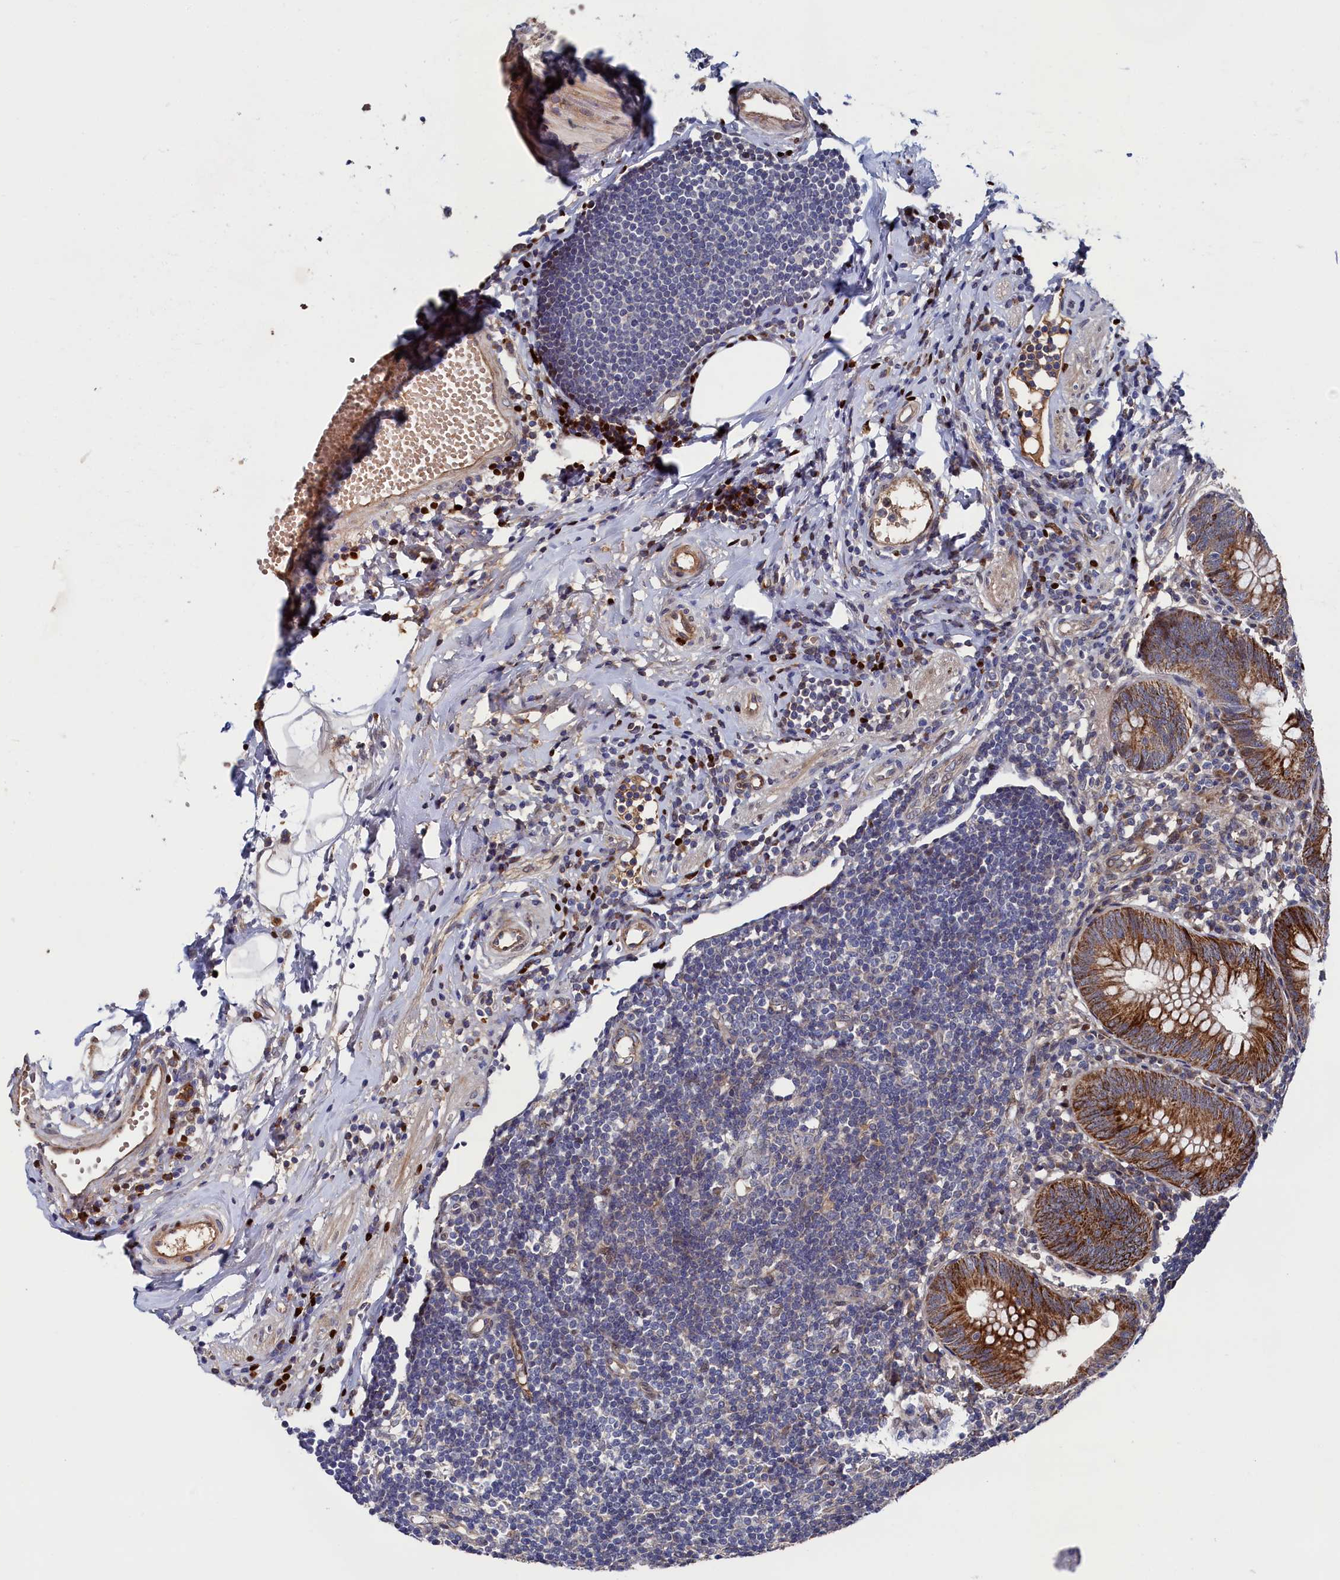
{"staining": {"intensity": "strong", "quantity": ">75%", "location": "cytoplasmic/membranous"}, "tissue": "appendix", "cell_type": "Glandular cells", "image_type": "normal", "snomed": [{"axis": "morphology", "description": "Normal tissue, NOS"}, {"axis": "topography", "description": "Appendix"}], "caption": "An immunohistochemistry image of normal tissue is shown. Protein staining in brown shows strong cytoplasmic/membranous positivity in appendix within glandular cells. The staining is performed using DAB brown chromogen to label protein expression. The nuclei are counter-stained blue using hematoxylin.", "gene": "ZNF891", "patient": {"sex": "female", "age": 54}}